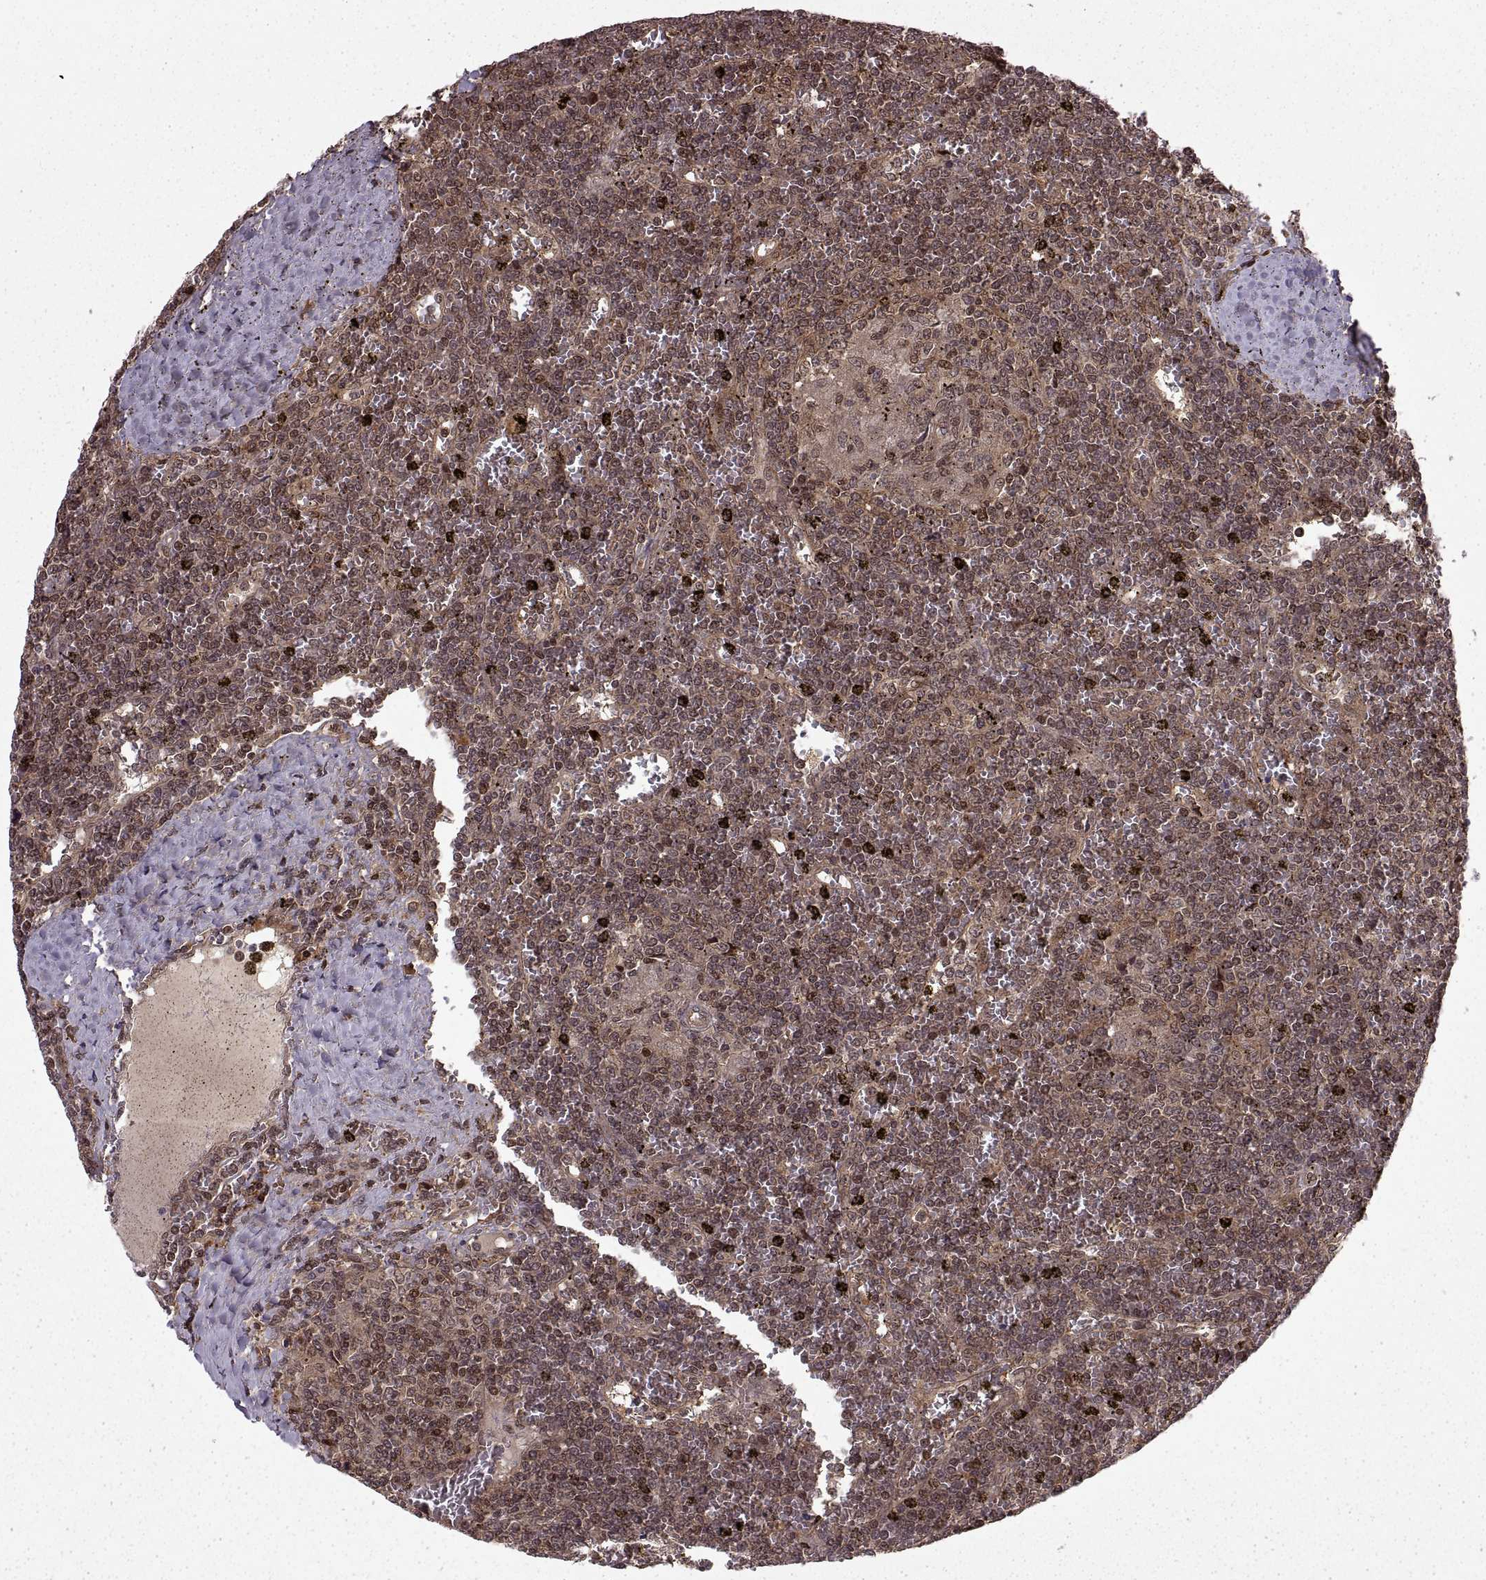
{"staining": {"intensity": "moderate", "quantity": ">75%", "location": "cytoplasmic/membranous"}, "tissue": "lymphoma", "cell_type": "Tumor cells", "image_type": "cancer", "snomed": [{"axis": "morphology", "description": "Malignant lymphoma, non-Hodgkin's type, Low grade"}, {"axis": "topography", "description": "Spleen"}], "caption": "Approximately >75% of tumor cells in human lymphoma reveal moderate cytoplasmic/membranous protein staining as visualized by brown immunohistochemical staining.", "gene": "DEDD", "patient": {"sex": "female", "age": 19}}